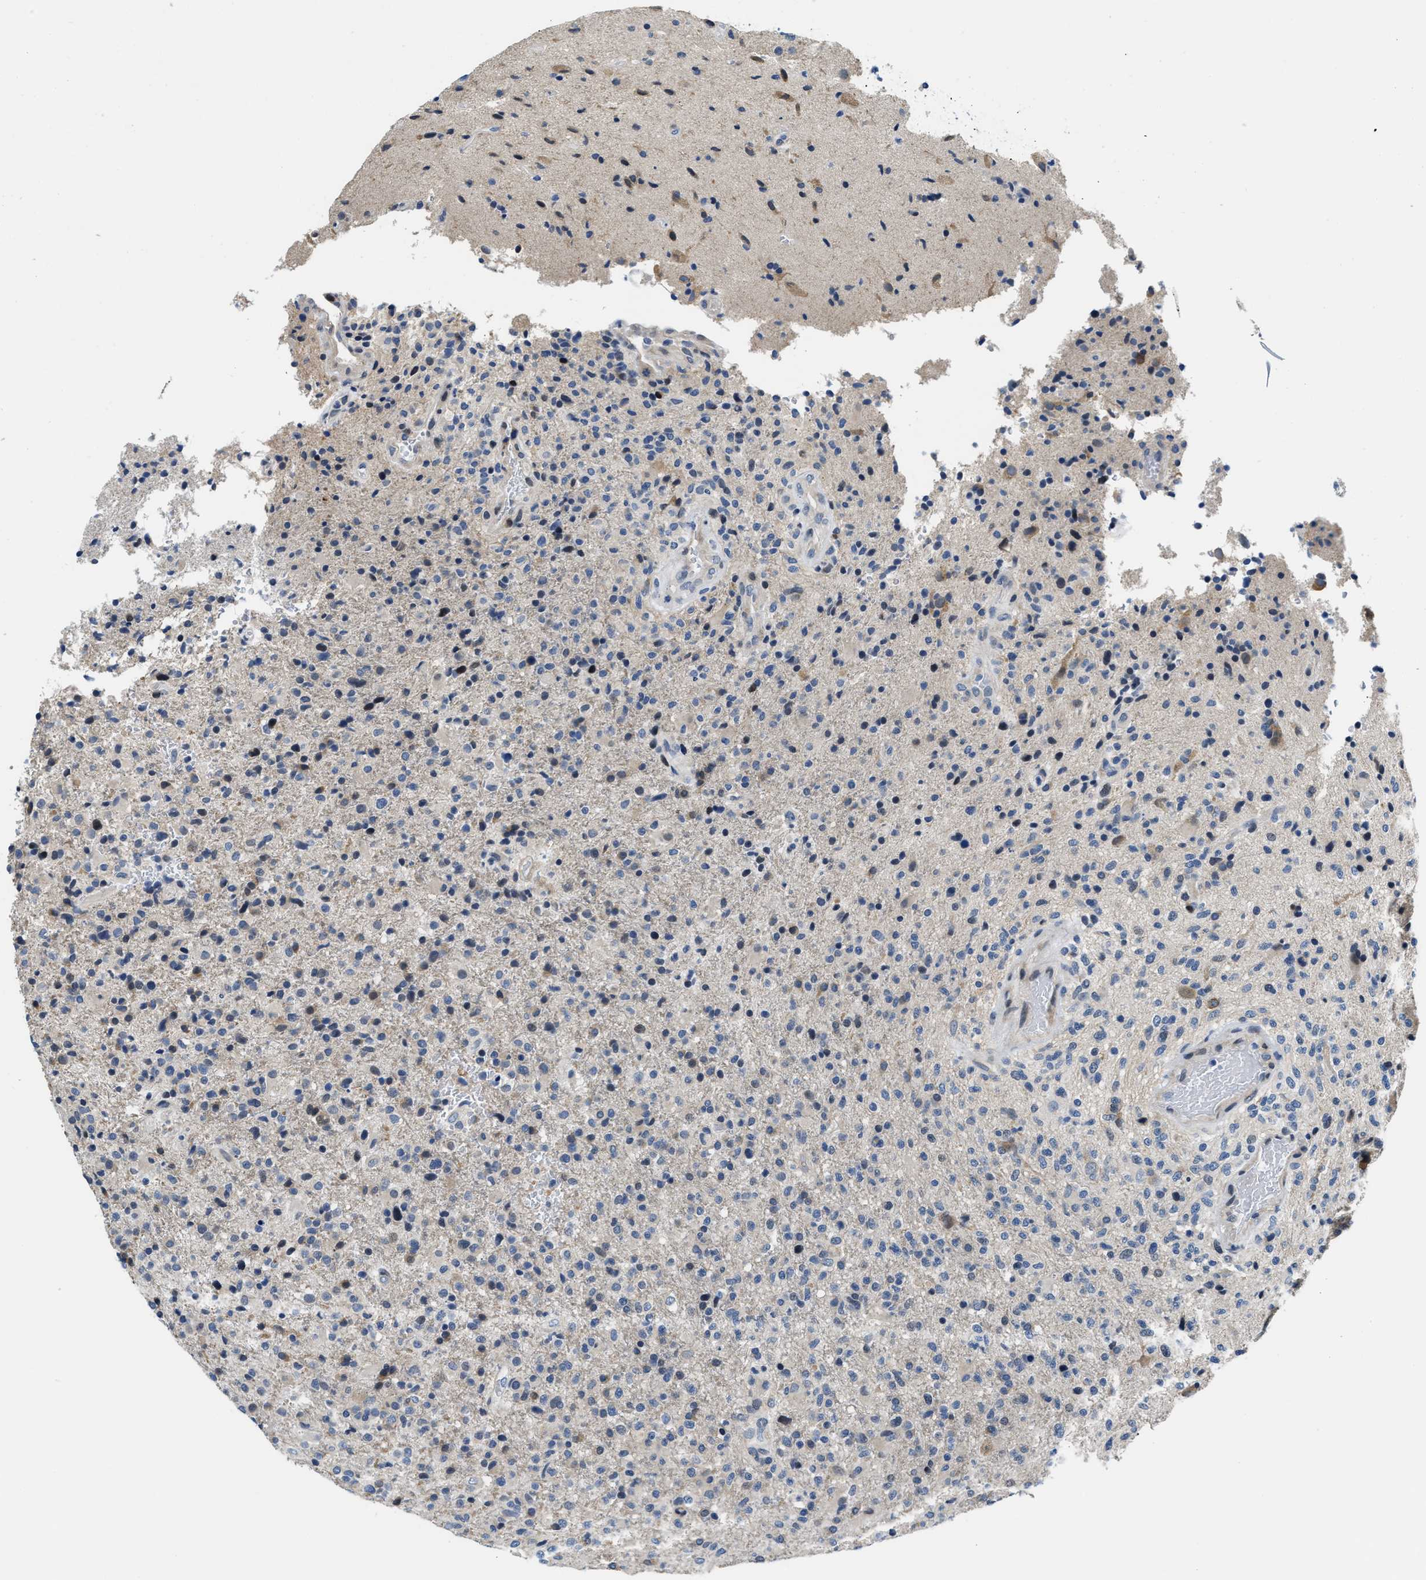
{"staining": {"intensity": "negative", "quantity": "none", "location": "none"}, "tissue": "glioma", "cell_type": "Tumor cells", "image_type": "cancer", "snomed": [{"axis": "morphology", "description": "Glioma, malignant, High grade"}, {"axis": "topography", "description": "Brain"}], "caption": "Tumor cells show no significant protein expression in glioma. (DAB immunohistochemistry visualized using brightfield microscopy, high magnification).", "gene": "CLGN", "patient": {"sex": "male", "age": 72}}